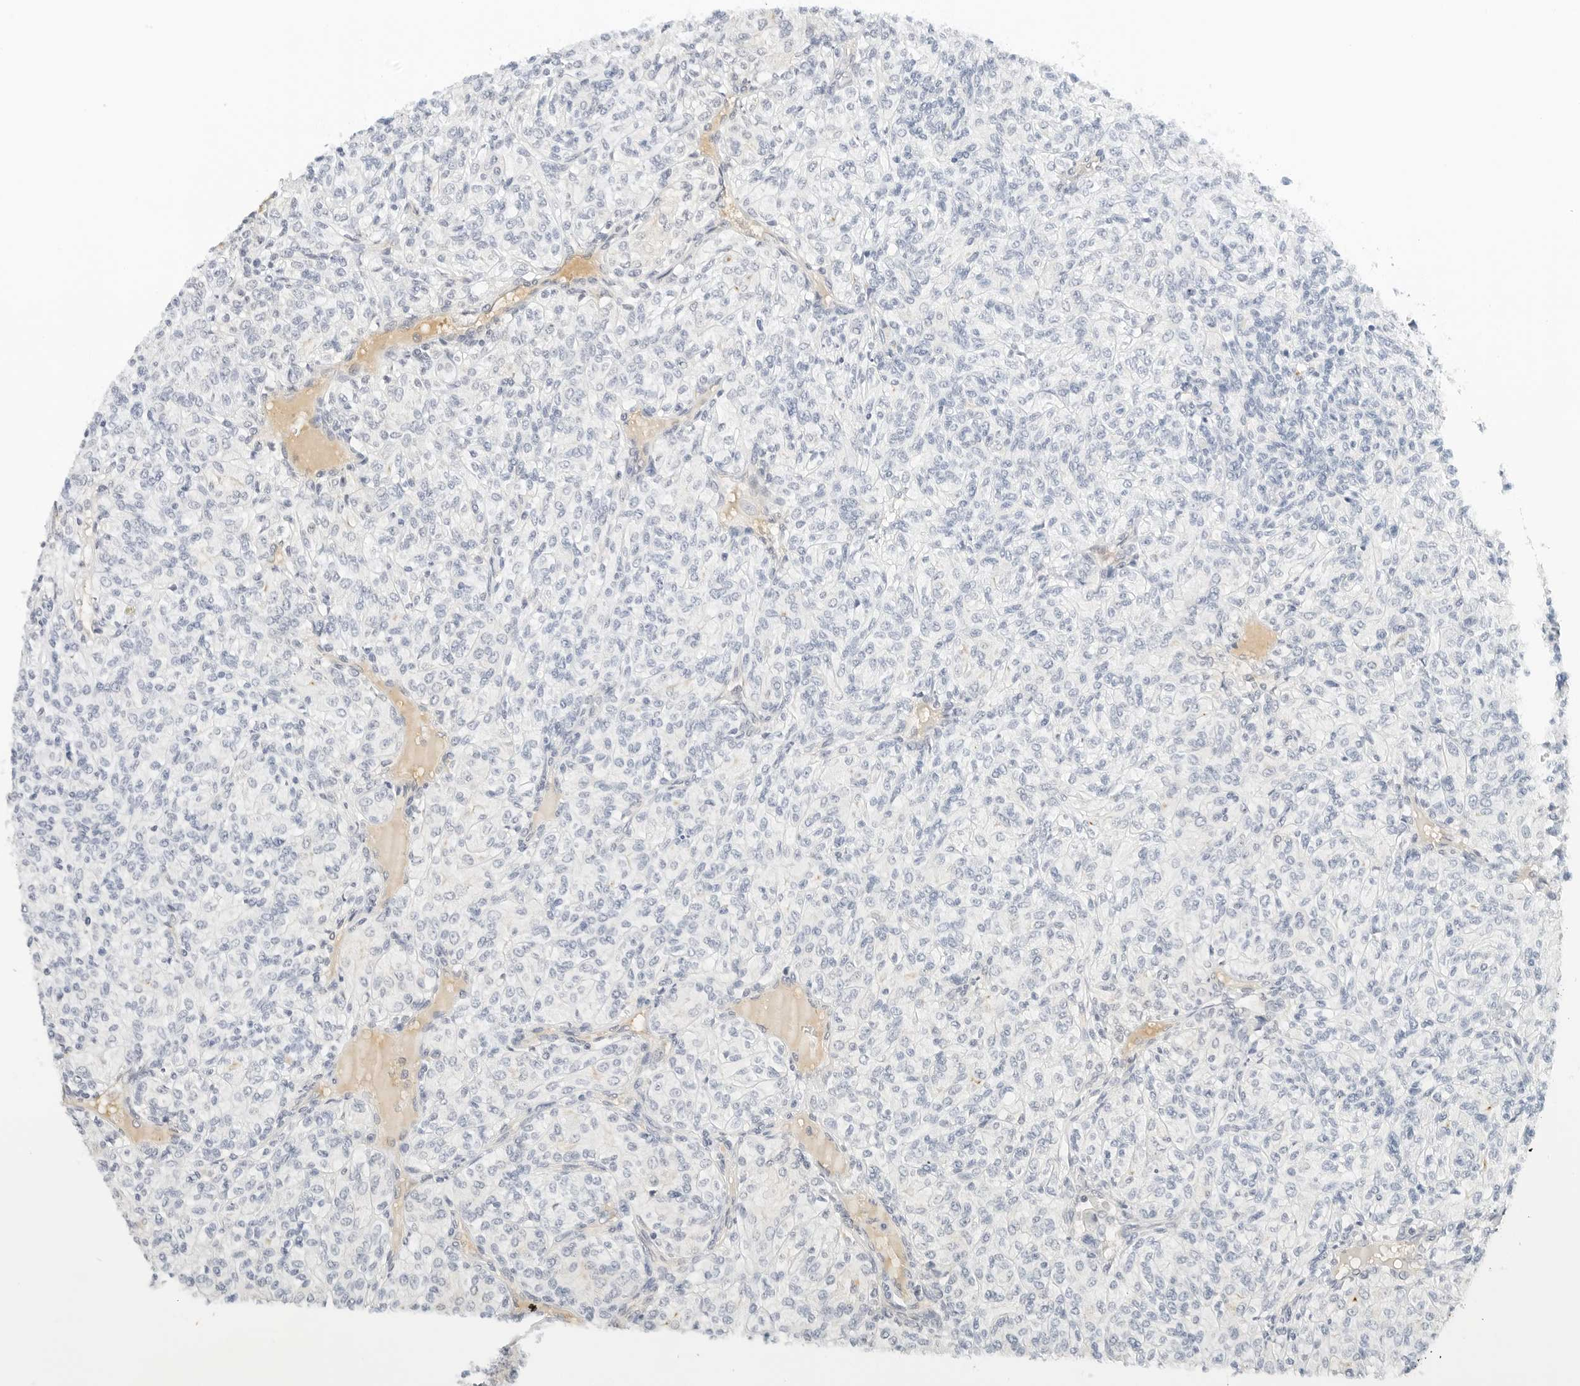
{"staining": {"intensity": "negative", "quantity": "none", "location": "none"}, "tissue": "renal cancer", "cell_type": "Tumor cells", "image_type": "cancer", "snomed": [{"axis": "morphology", "description": "Adenocarcinoma, NOS"}, {"axis": "topography", "description": "Kidney"}], "caption": "IHC photomicrograph of neoplastic tissue: human adenocarcinoma (renal) stained with DAB (3,3'-diaminobenzidine) displays no significant protein positivity in tumor cells.", "gene": "PKDCC", "patient": {"sex": "male", "age": 77}}